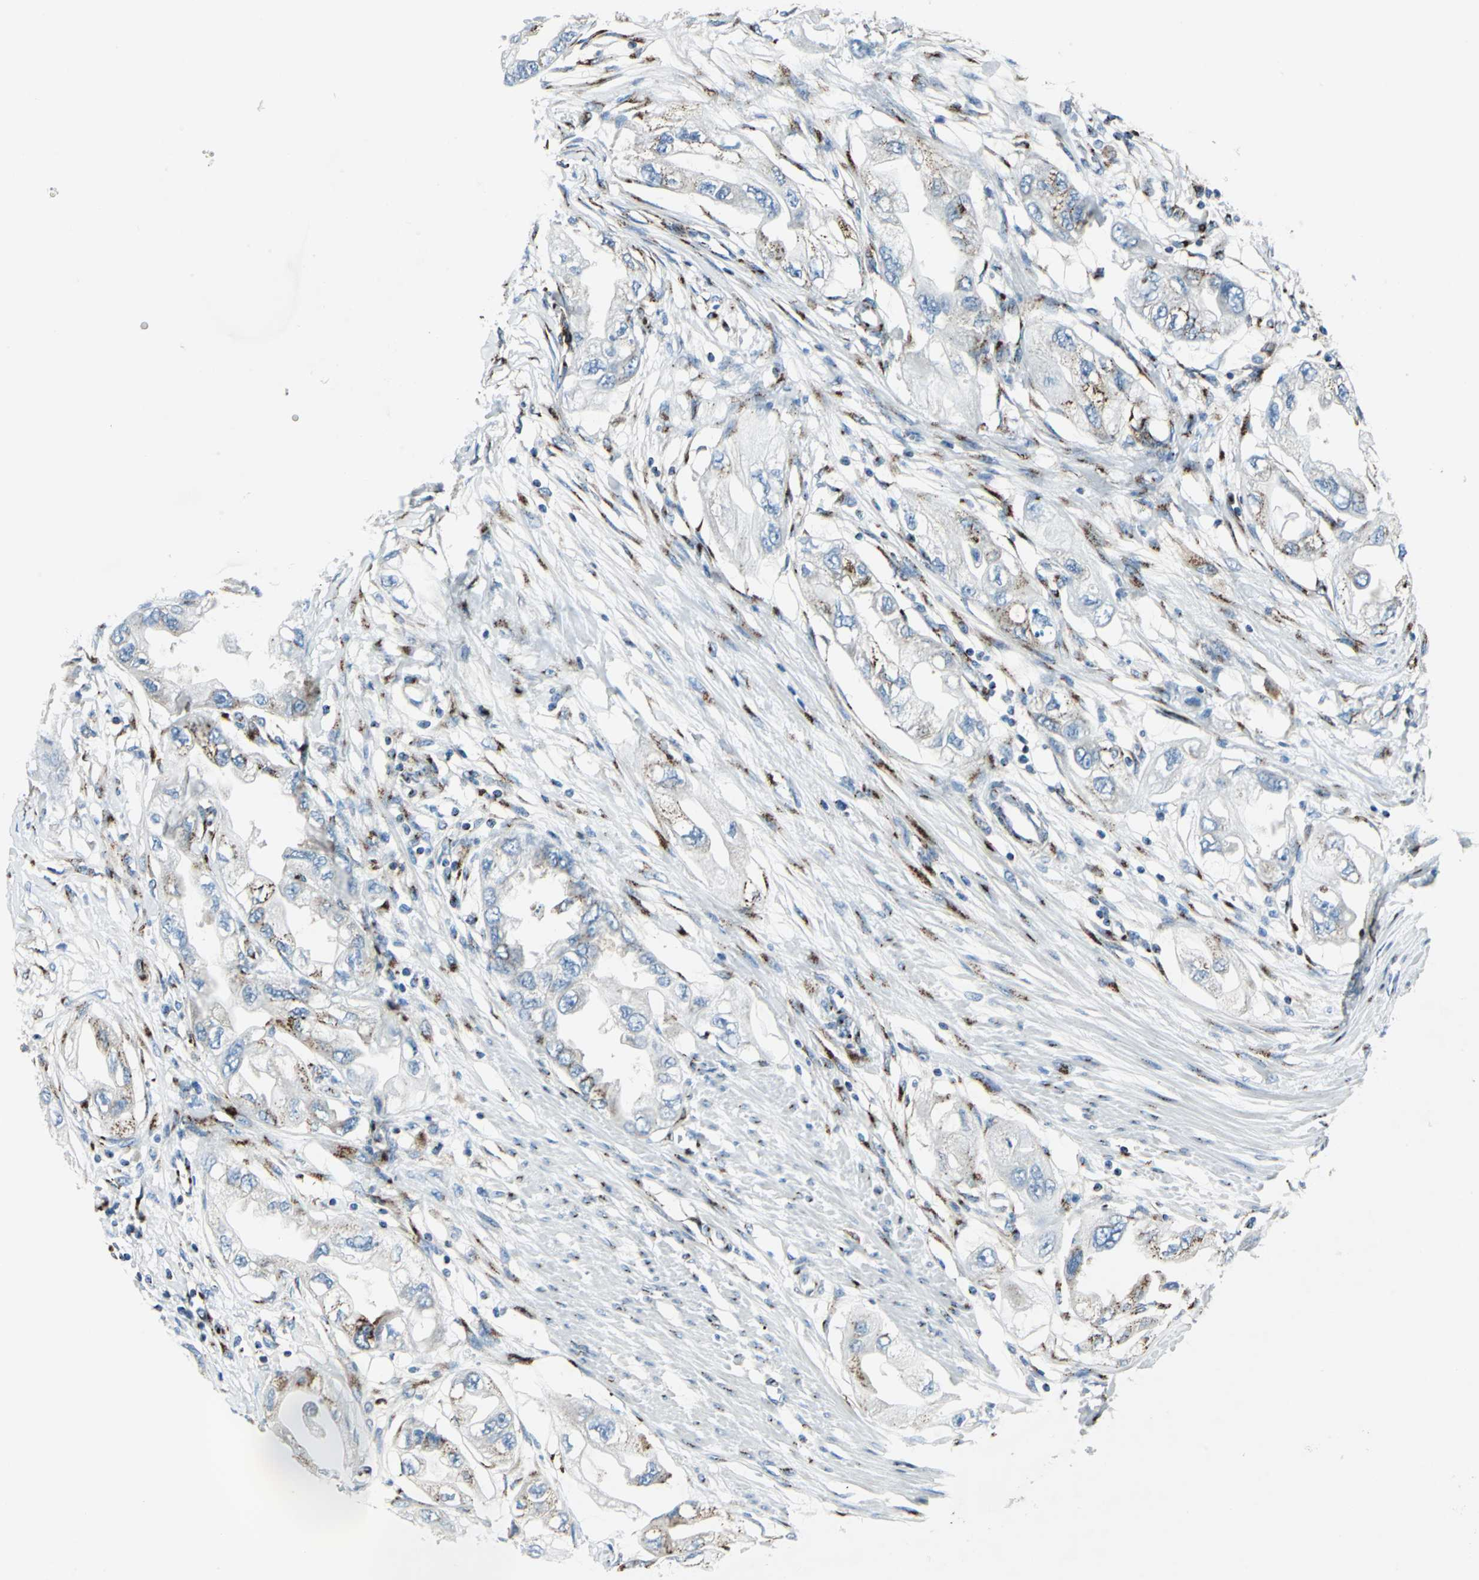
{"staining": {"intensity": "moderate", "quantity": "<25%", "location": "cytoplasmic/membranous"}, "tissue": "endometrial cancer", "cell_type": "Tumor cells", "image_type": "cancer", "snomed": [{"axis": "morphology", "description": "Adenocarcinoma, NOS"}, {"axis": "topography", "description": "Endometrium"}], "caption": "Tumor cells show low levels of moderate cytoplasmic/membranous expression in approximately <25% of cells in adenocarcinoma (endometrial).", "gene": "GPR3", "patient": {"sex": "female", "age": 67}}